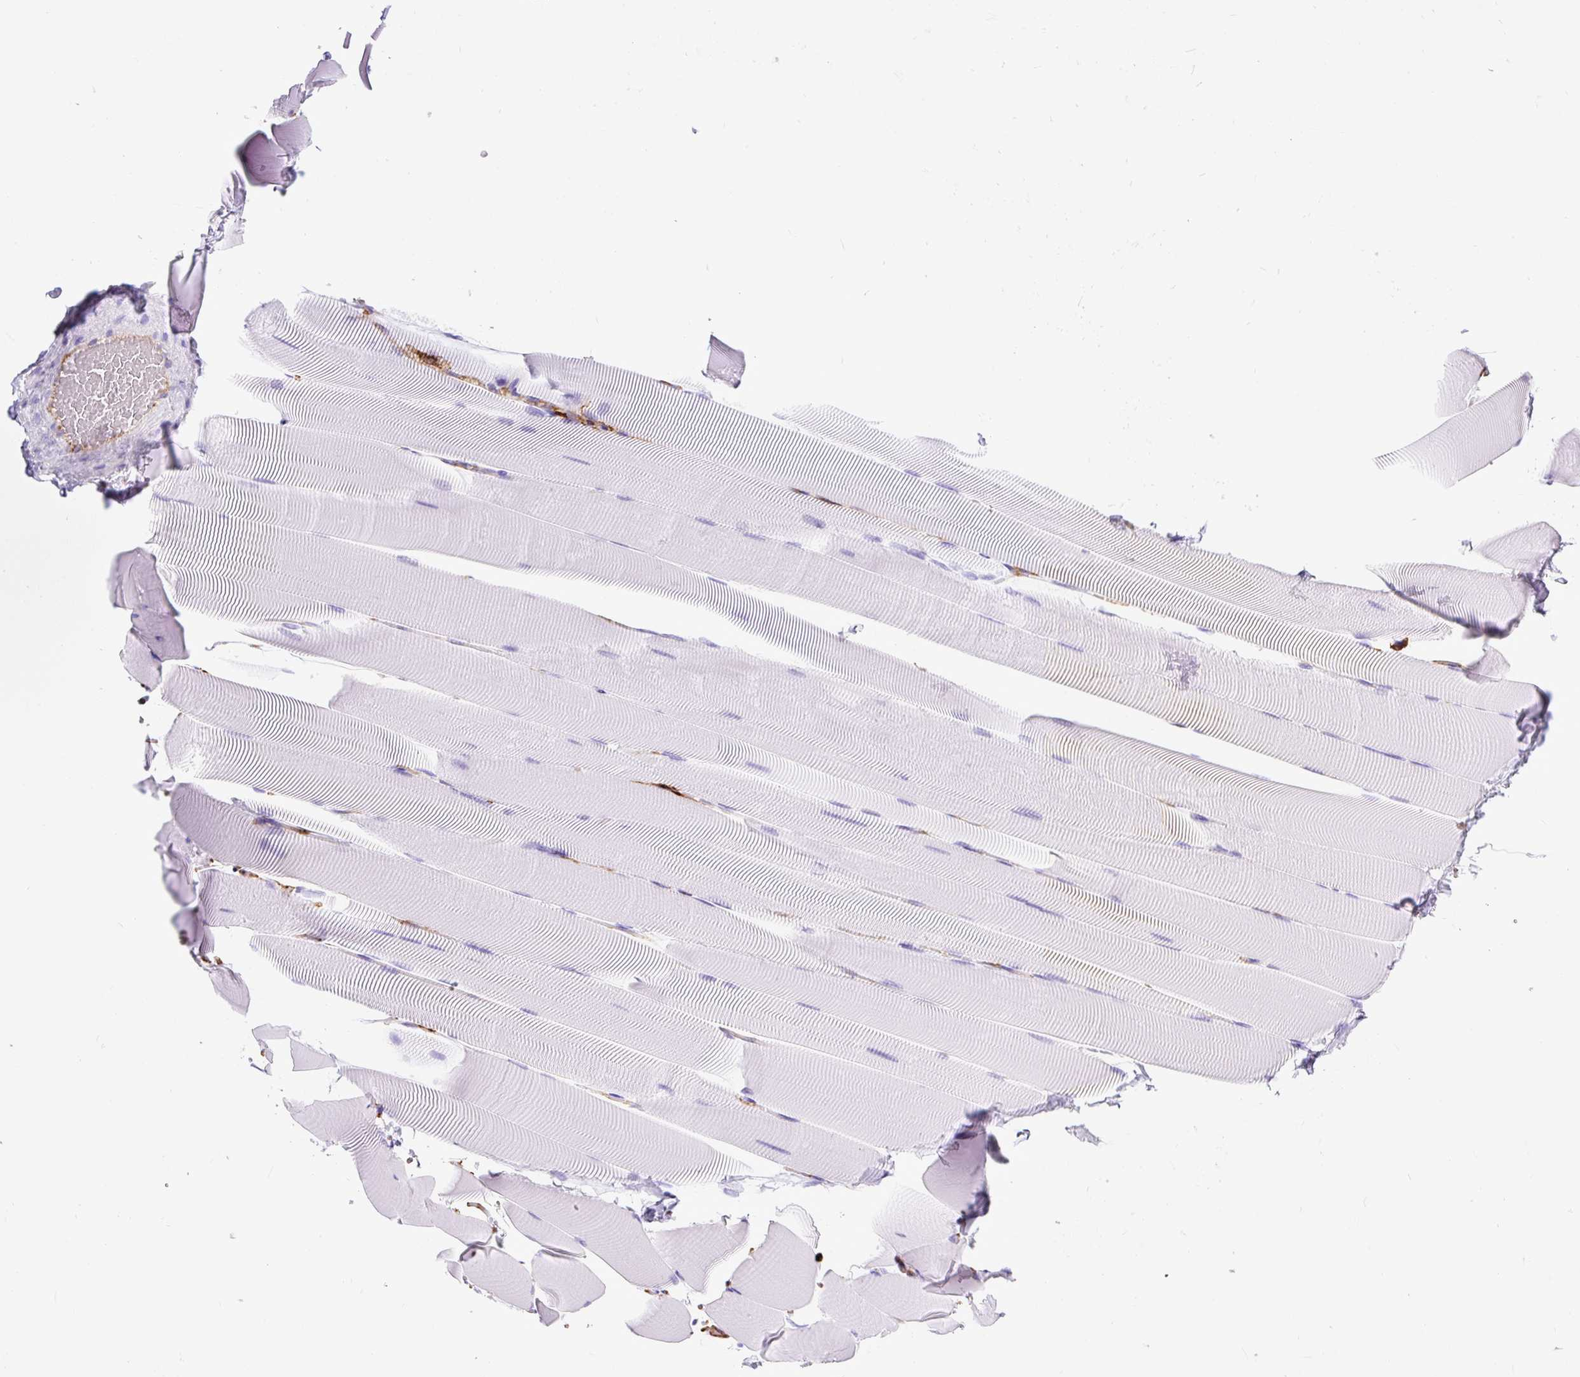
{"staining": {"intensity": "negative", "quantity": "none", "location": "none"}, "tissue": "skeletal muscle", "cell_type": "Myocytes", "image_type": "normal", "snomed": [{"axis": "morphology", "description": "Normal tissue, NOS"}, {"axis": "topography", "description": "Skeletal muscle"}], "caption": "High power microscopy photomicrograph of an immunohistochemistry (IHC) image of unremarkable skeletal muscle, revealing no significant expression in myocytes. (DAB immunohistochemistry with hematoxylin counter stain).", "gene": "HLA", "patient": {"sex": "male", "age": 25}}